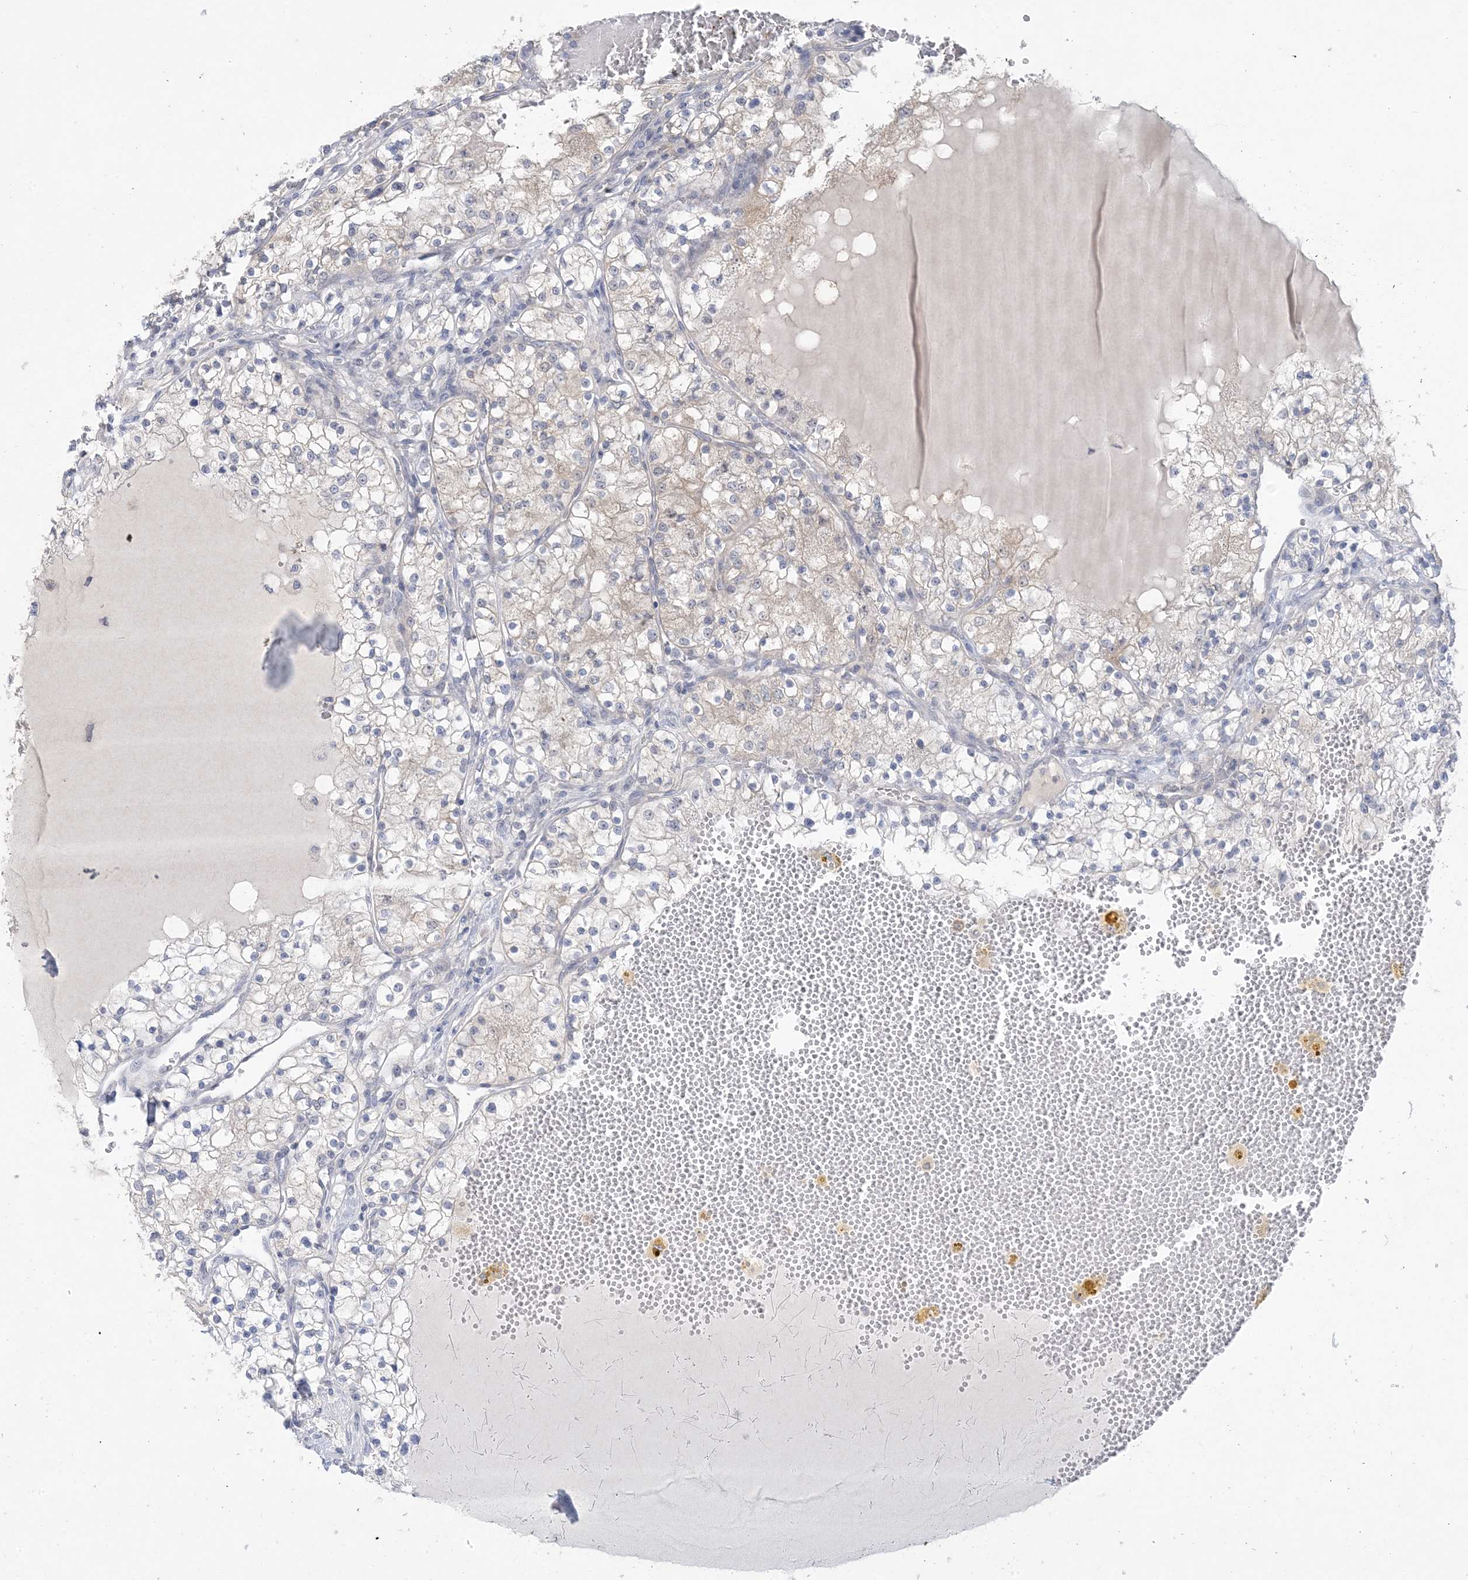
{"staining": {"intensity": "negative", "quantity": "none", "location": "none"}, "tissue": "renal cancer", "cell_type": "Tumor cells", "image_type": "cancer", "snomed": [{"axis": "morphology", "description": "Normal tissue, NOS"}, {"axis": "morphology", "description": "Adenocarcinoma, NOS"}, {"axis": "topography", "description": "Kidney"}], "caption": "Renal adenocarcinoma was stained to show a protein in brown. There is no significant staining in tumor cells. (Immunohistochemistry, brightfield microscopy, high magnification).", "gene": "HMGCS1", "patient": {"sex": "male", "age": 68}}